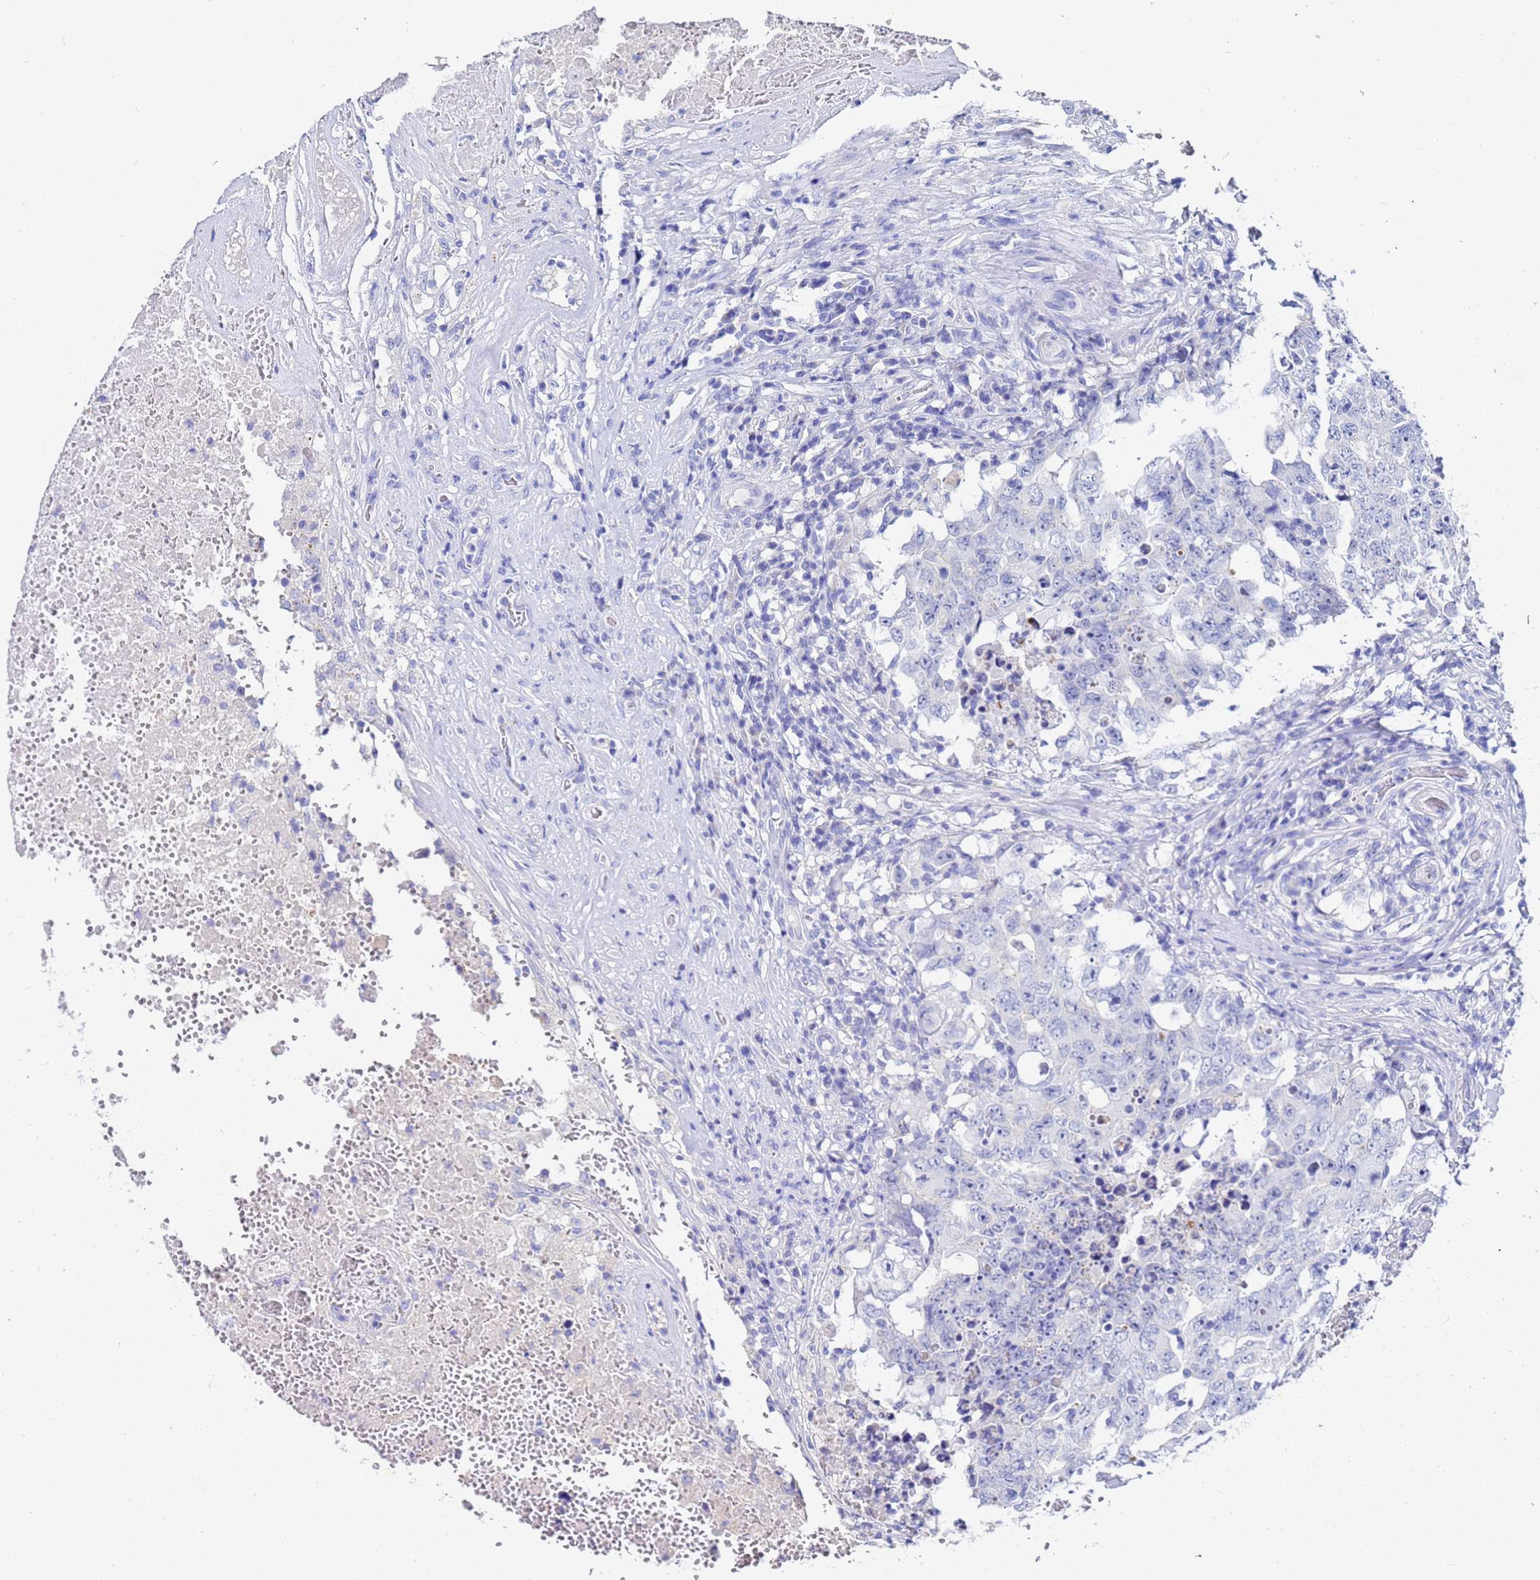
{"staining": {"intensity": "negative", "quantity": "none", "location": "none"}, "tissue": "testis cancer", "cell_type": "Tumor cells", "image_type": "cancer", "snomed": [{"axis": "morphology", "description": "Carcinoma, Embryonal, NOS"}, {"axis": "topography", "description": "Testis"}], "caption": "A micrograph of human testis cancer is negative for staining in tumor cells.", "gene": "C2orf72", "patient": {"sex": "male", "age": 26}}